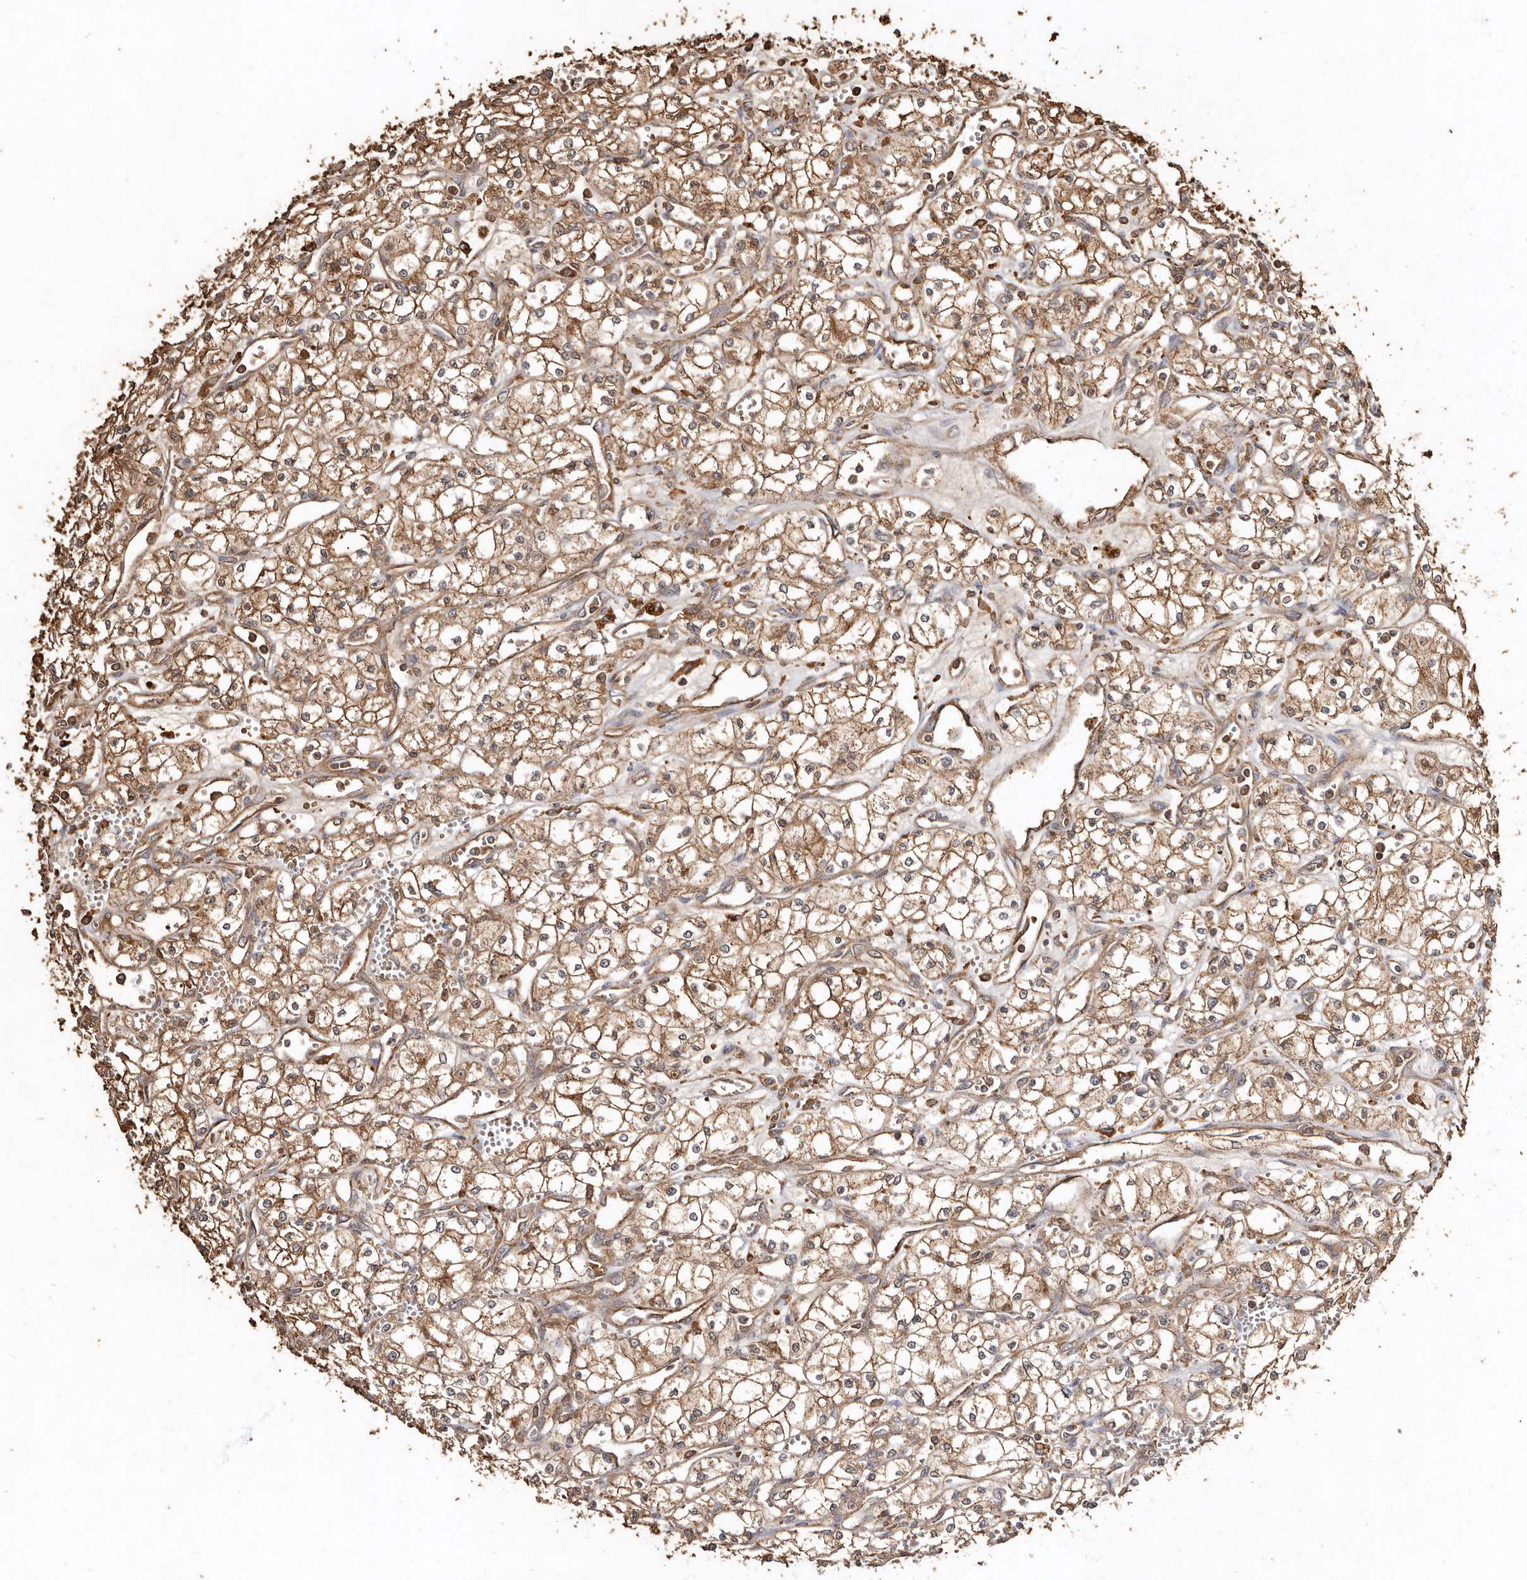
{"staining": {"intensity": "moderate", "quantity": ">75%", "location": "cytoplasmic/membranous"}, "tissue": "renal cancer", "cell_type": "Tumor cells", "image_type": "cancer", "snomed": [{"axis": "morphology", "description": "Adenocarcinoma, NOS"}, {"axis": "topography", "description": "Kidney"}], "caption": "An immunohistochemistry histopathology image of neoplastic tissue is shown. Protein staining in brown shows moderate cytoplasmic/membranous positivity in adenocarcinoma (renal) within tumor cells. (IHC, brightfield microscopy, high magnification).", "gene": "FARS2", "patient": {"sex": "male", "age": 59}}